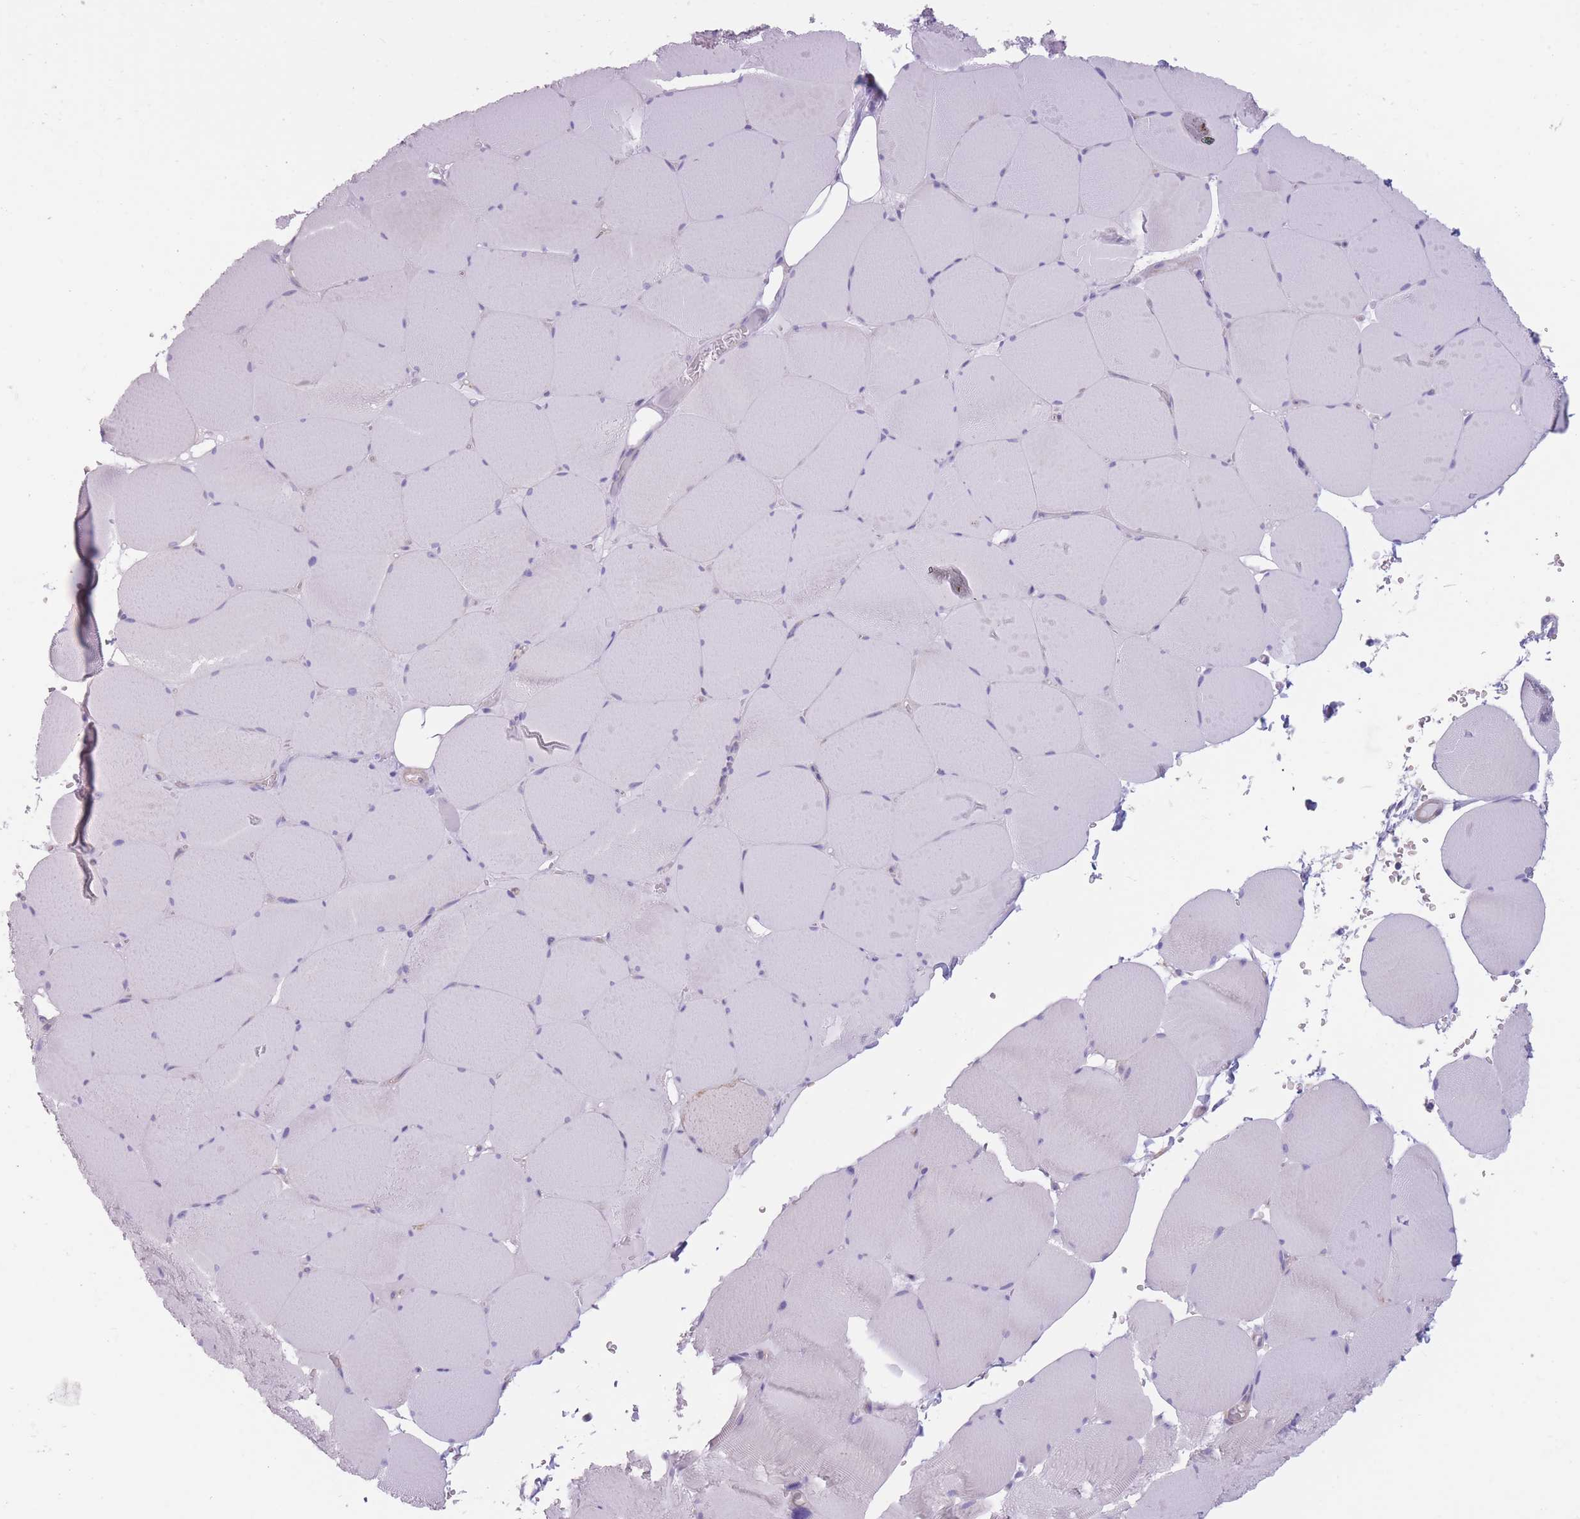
{"staining": {"intensity": "negative", "quantity": "none", "location": "none"}, "tissue": "skeletal muscle", "cell_type": "Myocytes", "image_type": "normal", "snomed": [{"axis": "morphology", "description": "Normal tissue, NOS"}, {"axis": "topography", "description": "Skeletal muscle"}, {"axis": "topography", "description": "Head-Neck"}], "caption": "Benign skeletal muscle was stained to show a protein in brown. There is no significant expression in myocytes.", "gene": "SERPINB3", "patient": {"sex": "male", "age": 66}}